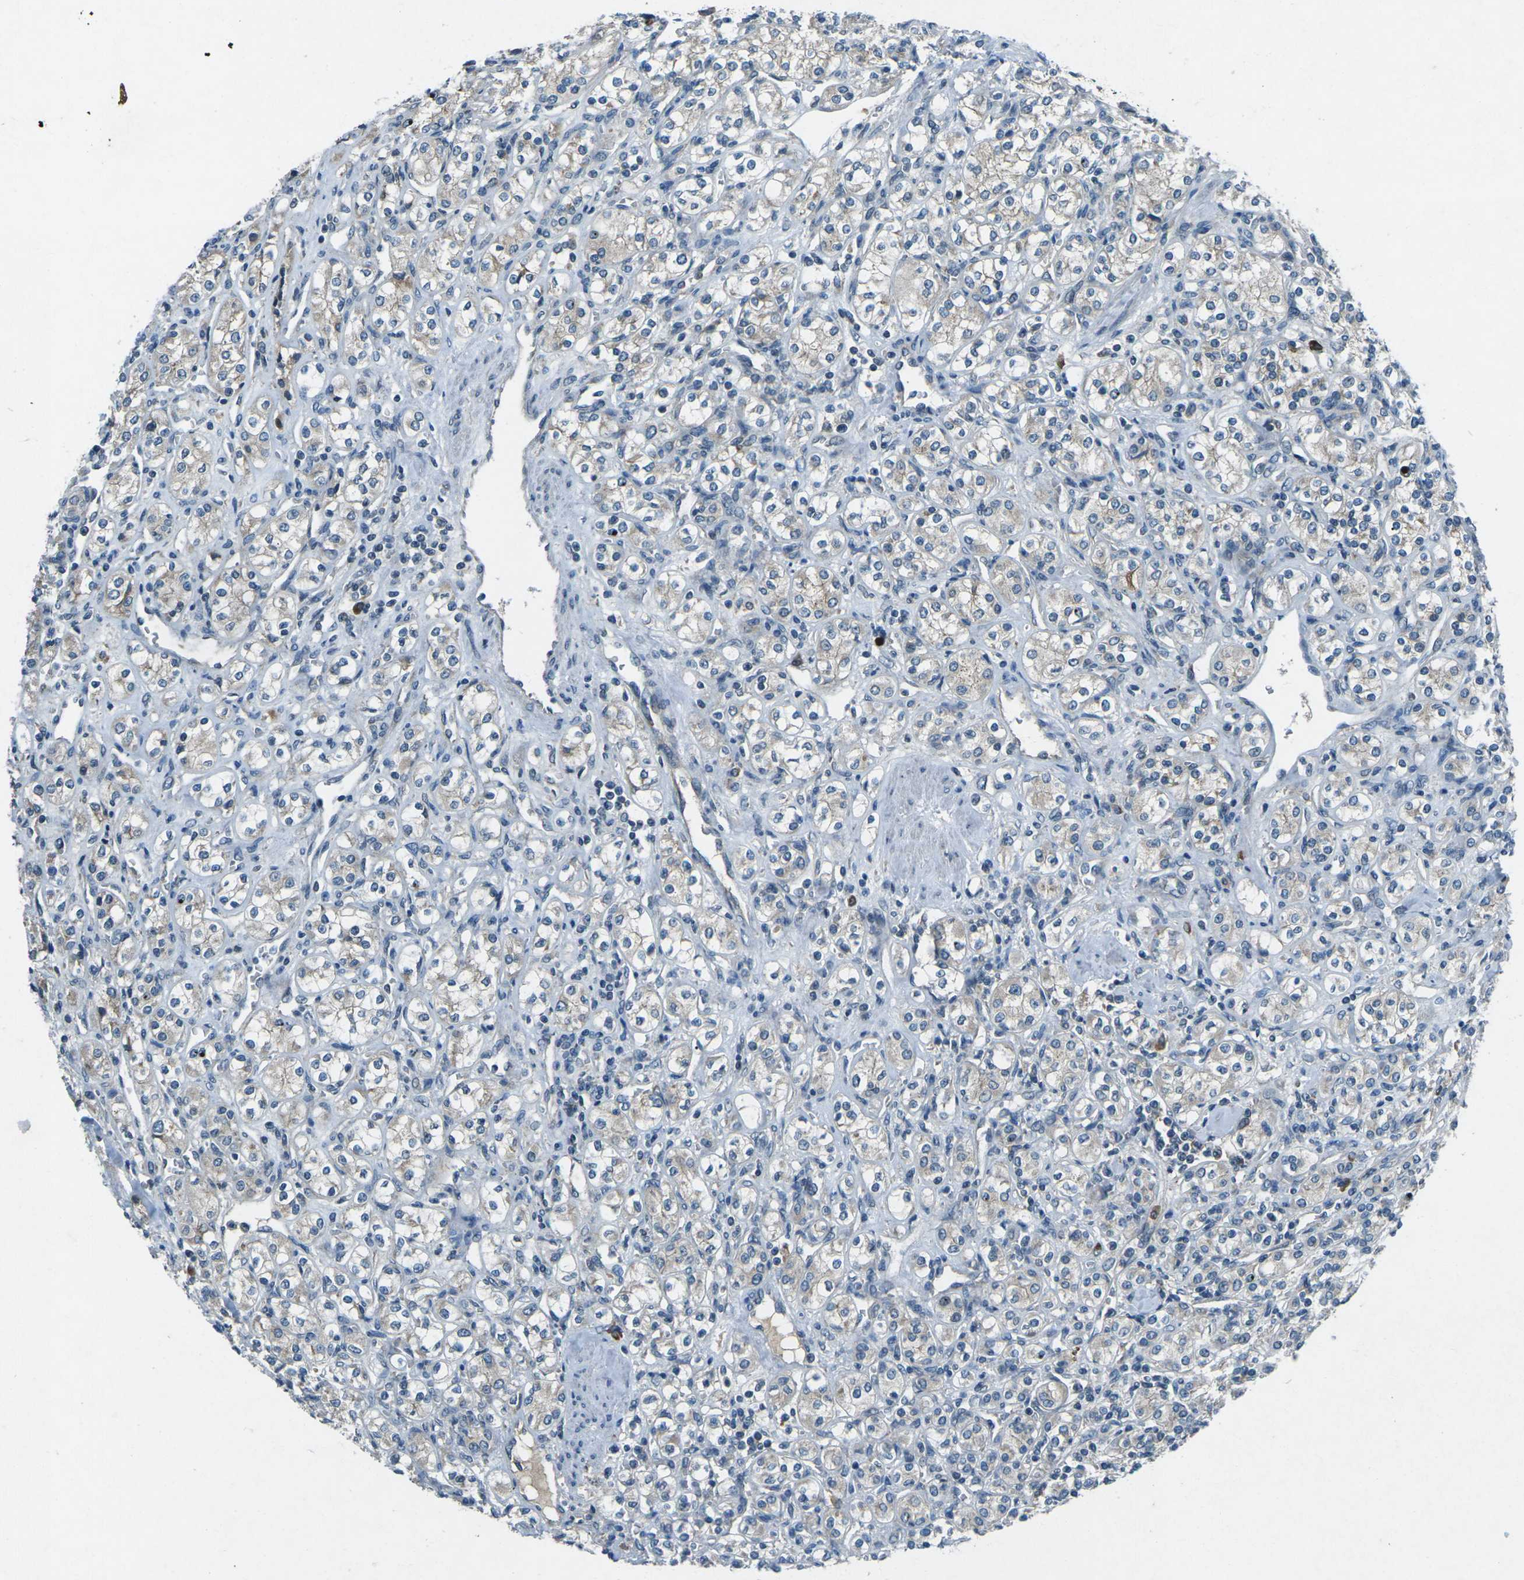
{"staining": {"intensity": "negative", "quantity": "none", "location": "none"}, "tissue": "renal cancer", "cell_type": "Tumor cells", "image_type": "cancer", "snomed": [{"axis": "morphology", "description": "Adenocarcinoma, NOS"}, {"axis": "topography", "description": "Kidney"}], "caption": "The micrograph shows no significant staining in tumor cells of renal adenocarcinoma.", "gene": "CDK16", "patient": {"sex": "male", "age": 77}}